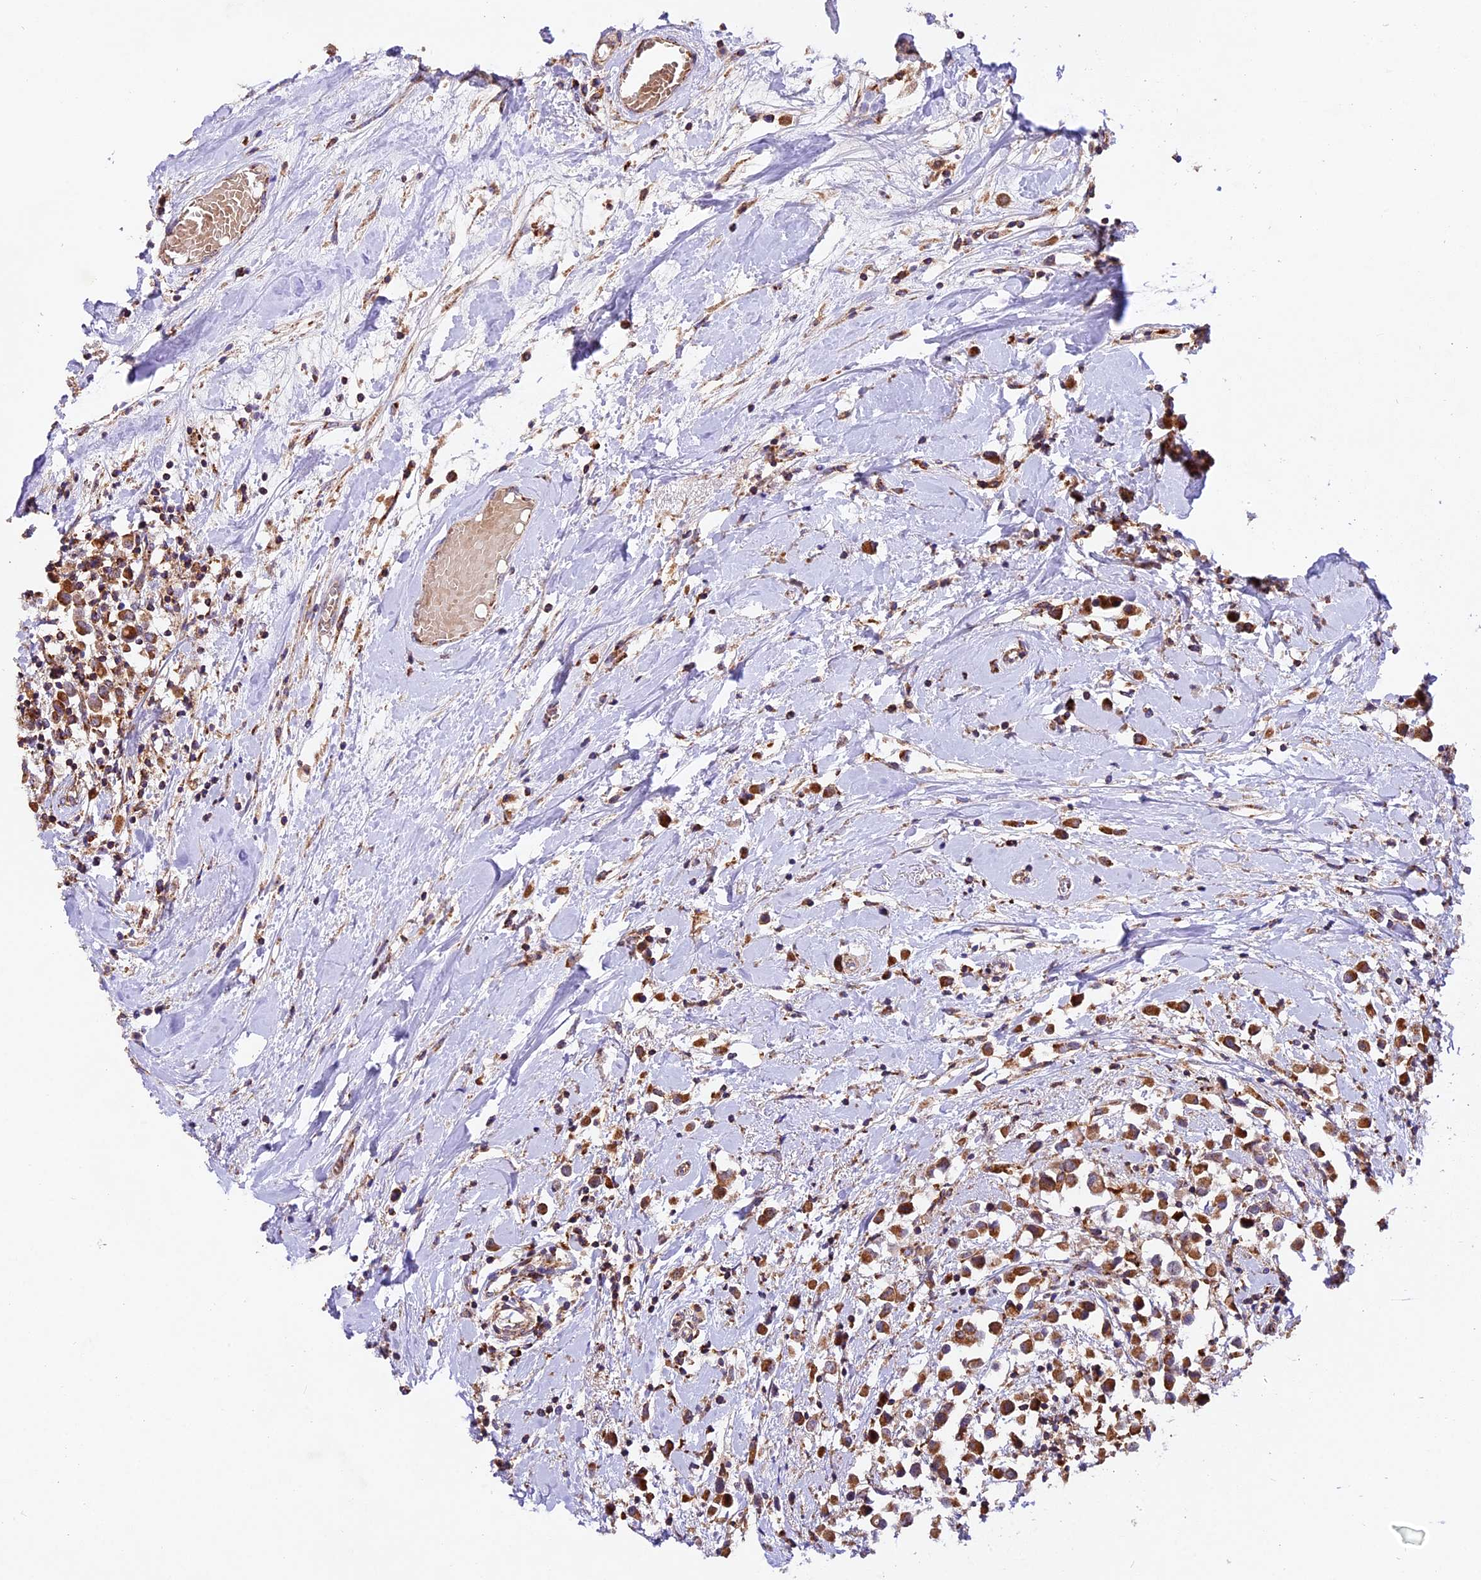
{"staining": {"intensity": "strong", "quantity": ">75%", "location": "cytoplasmic/membranous"}, "tissue": "breast cancer", "cell_type": "Tumor cells", "image_type": "cancer", "snomed": [{"axis": "morphology", "description": "Duct carcinoma"}, {"axis": "topography", "description": "Breast"}], "caption": "High-power microscopy captured an IHC micrograph of breast infiltrating ductal carcinoma, revealing strong cytoplasmic/membranous positivity in about >75% of tumor cells. (Brightfield microscopy of DAB IHC at high magnification).", "gene": "NDUFA8", "patient": {"sex": "female", "age": 61}}